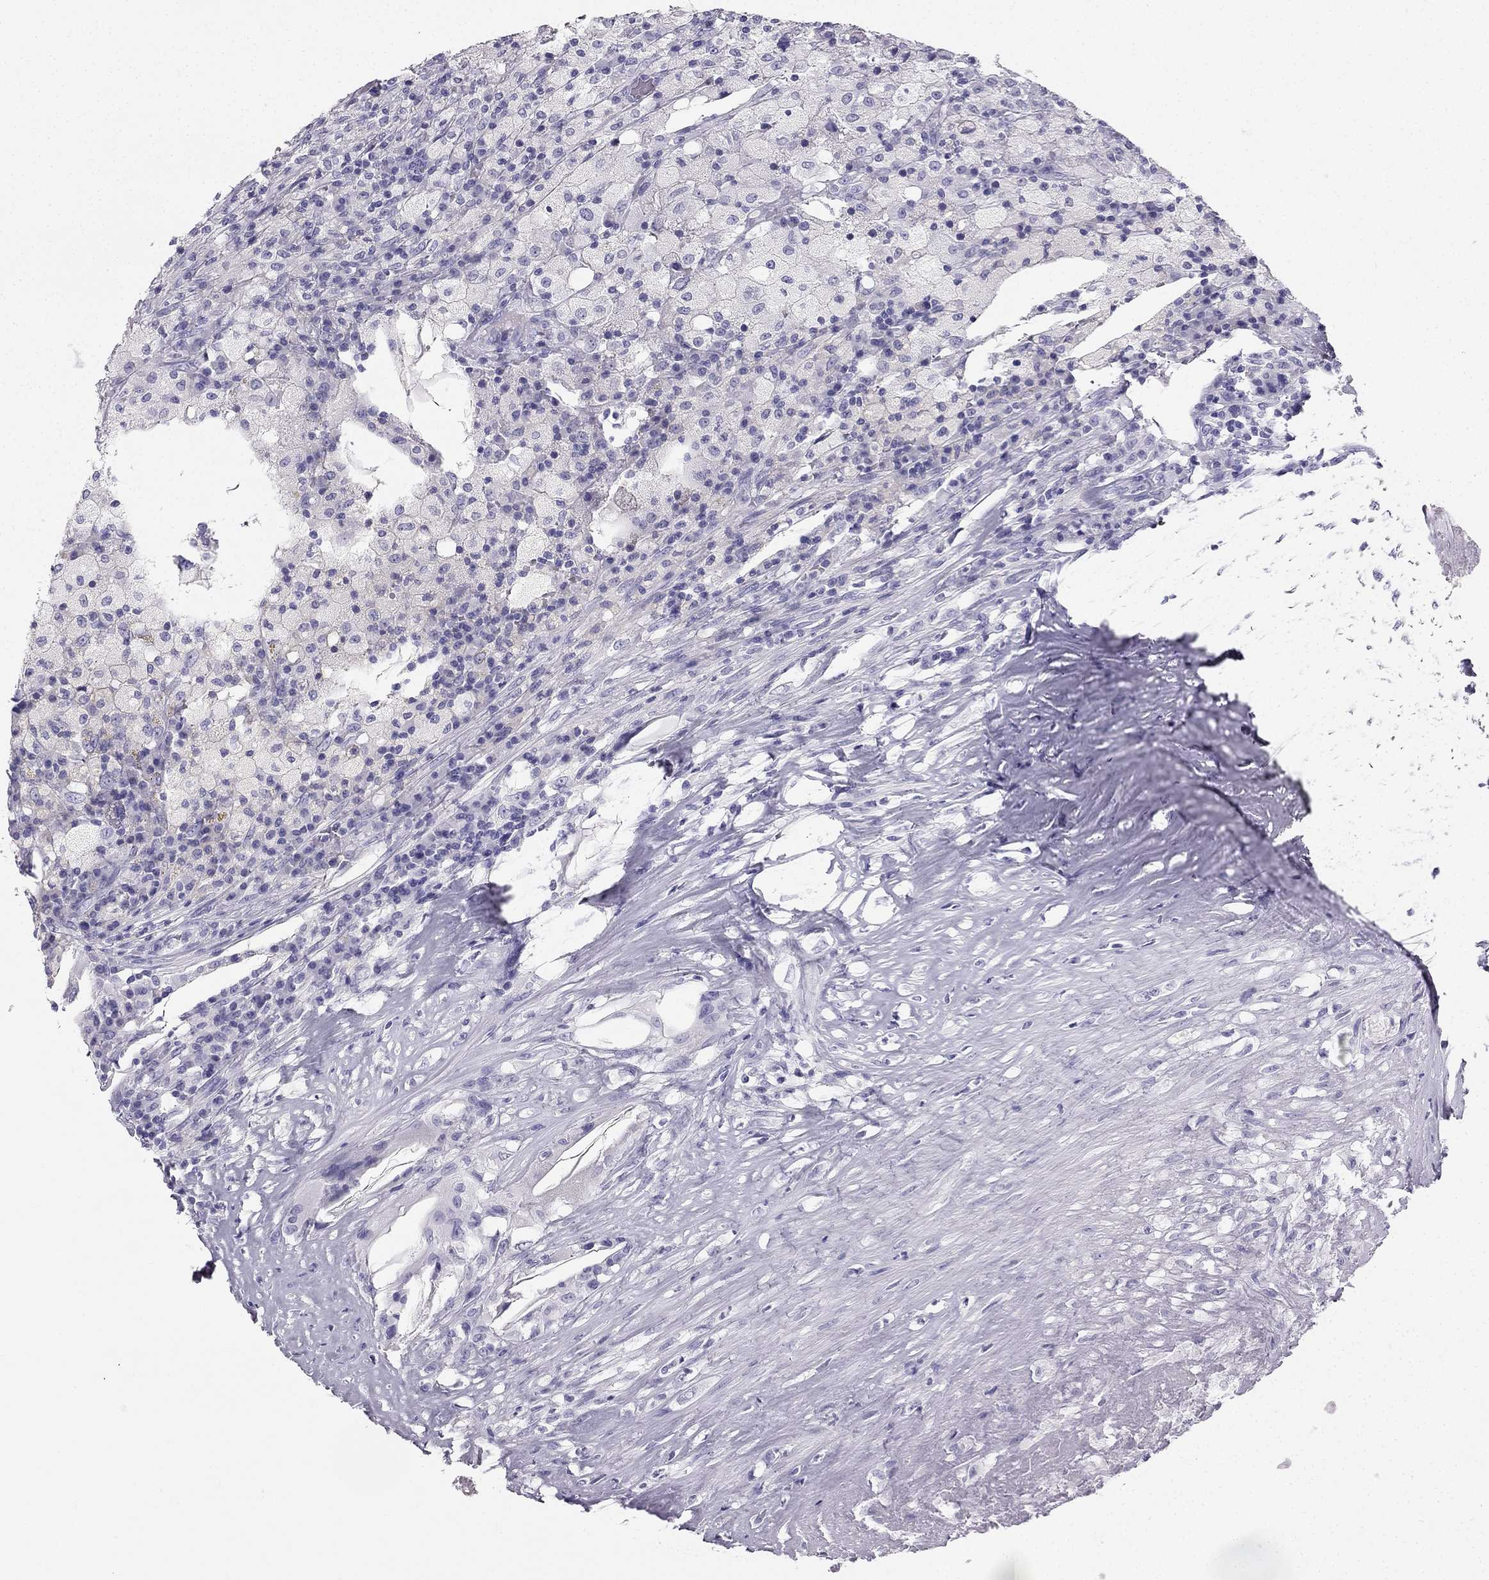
{"staining": {"intensity": "negative", "quantity": "none", "location": "none"}, "tissue": "testis cancer", "cell_type": "Tumor cells", "image_type": "cancer", "snomed": [{"axis": "morphology", "description": "Necrosis, NOS"}, {"axis": "morphology", "description": "Carcinoma, Embryonal, NOS"}, {"axis": "topography", "description": "Testis"}], "caption": "Immunohistochemical staining of testis cancer exhibits no significant expression in tumor cells.", "gene": "TFF3", "patient": {"sex": "male", "age": 19}}